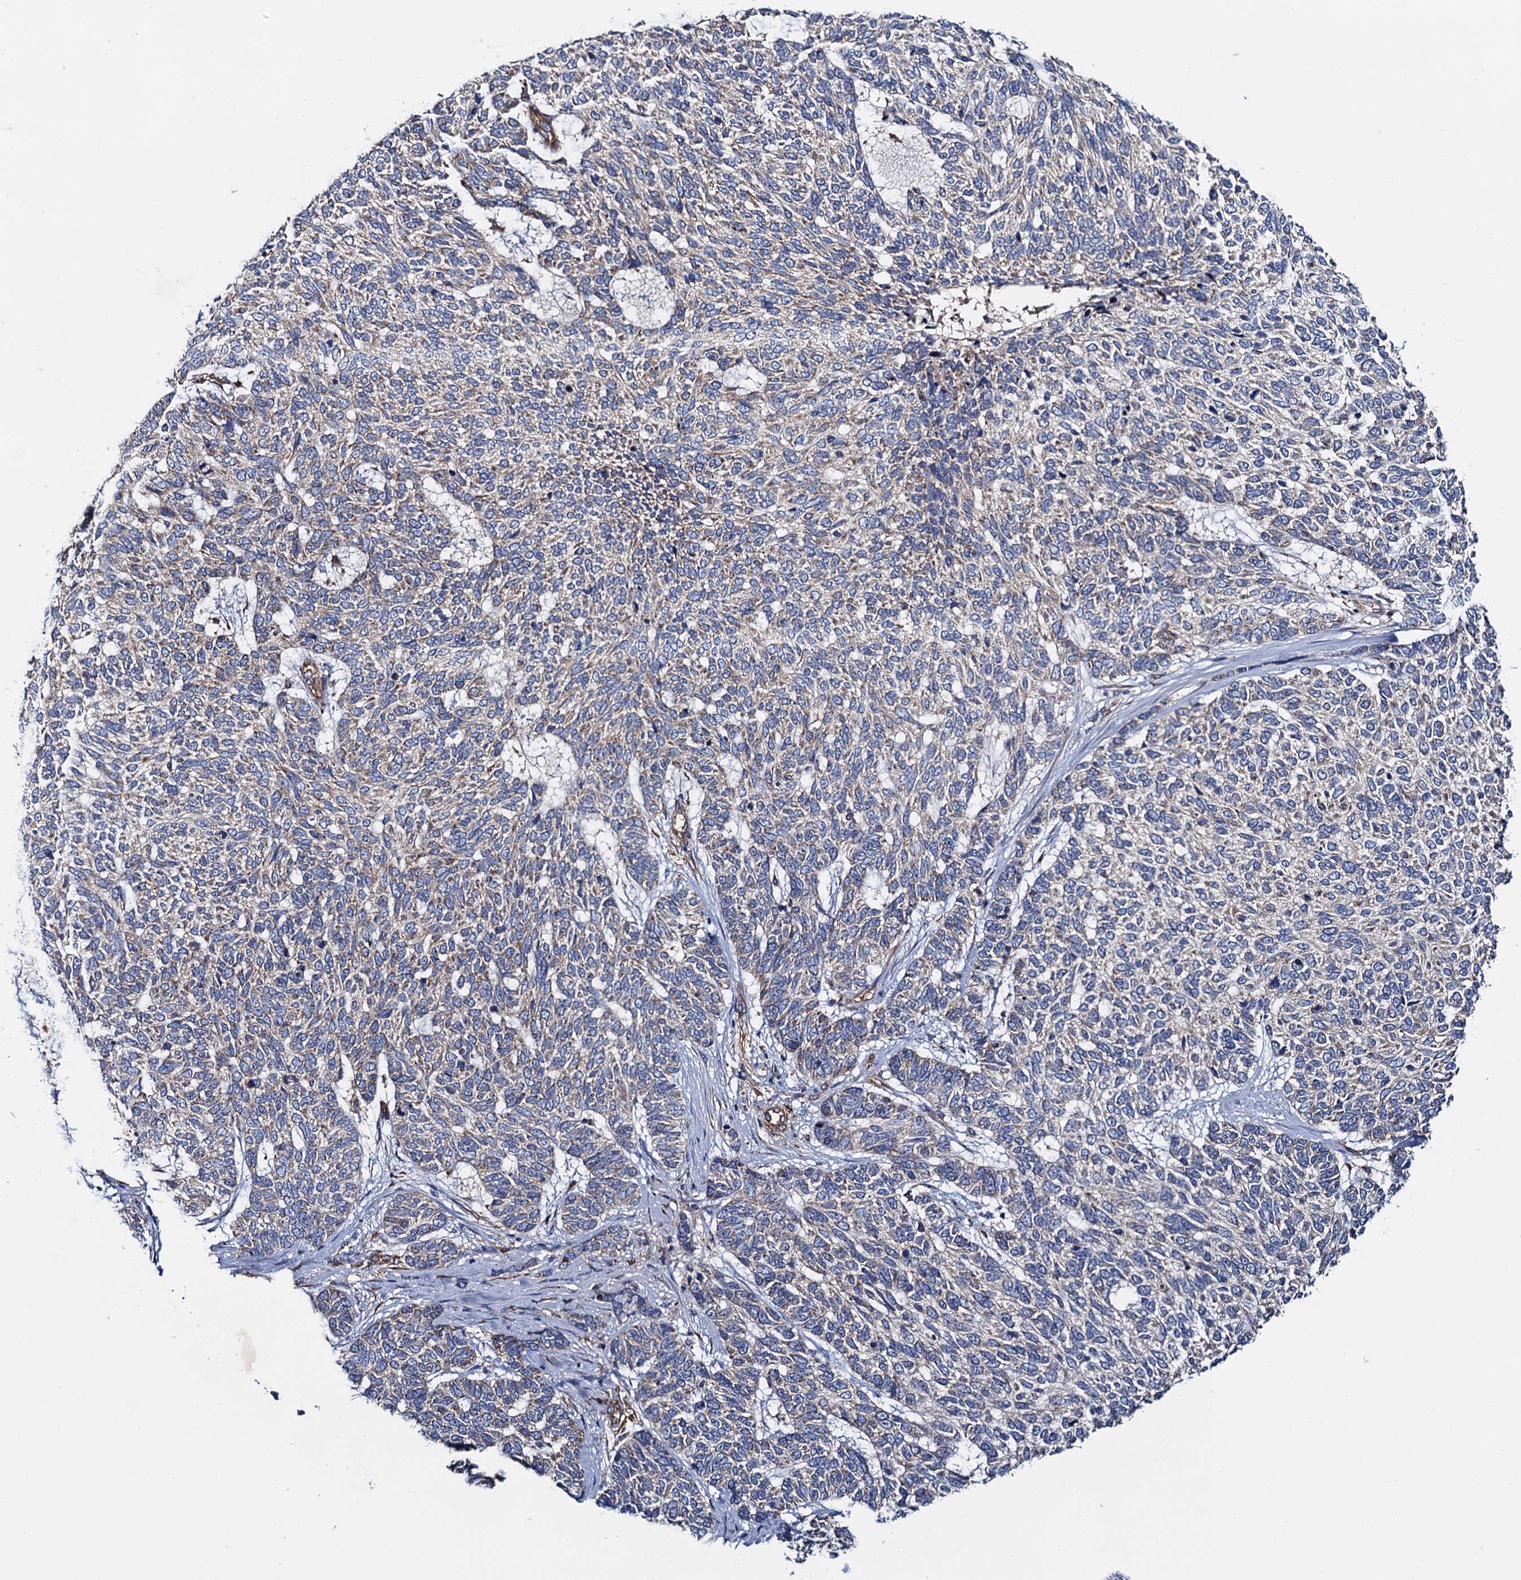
{"staining": {"intensity": "negative", "quantity": "none", "location": "none"}, "tissue": "skin cancer", "cell_type": "Tumor cells", "image_type": "cancer", "snomed": [{"axis": "morphology", "description": "Basal cell carcinoma"}, {"axis": "topography", "description": "Skin"}], "caption": "High magnification brightfield microscopy of skin cancer (basal cell carcinoma) stained with DAB (3,3'-diaminobenzidine) (brown) and counterstained with hematoxylin (blue): tumor cells show no significant expression. (DAB (3,3'-diaminobenzidine) immunohistochemistry (IHC) visualized using brightfield microscopy, high magnification).", "gene": "MRPL48", "patient": {"sex": "female", "age": 65}}